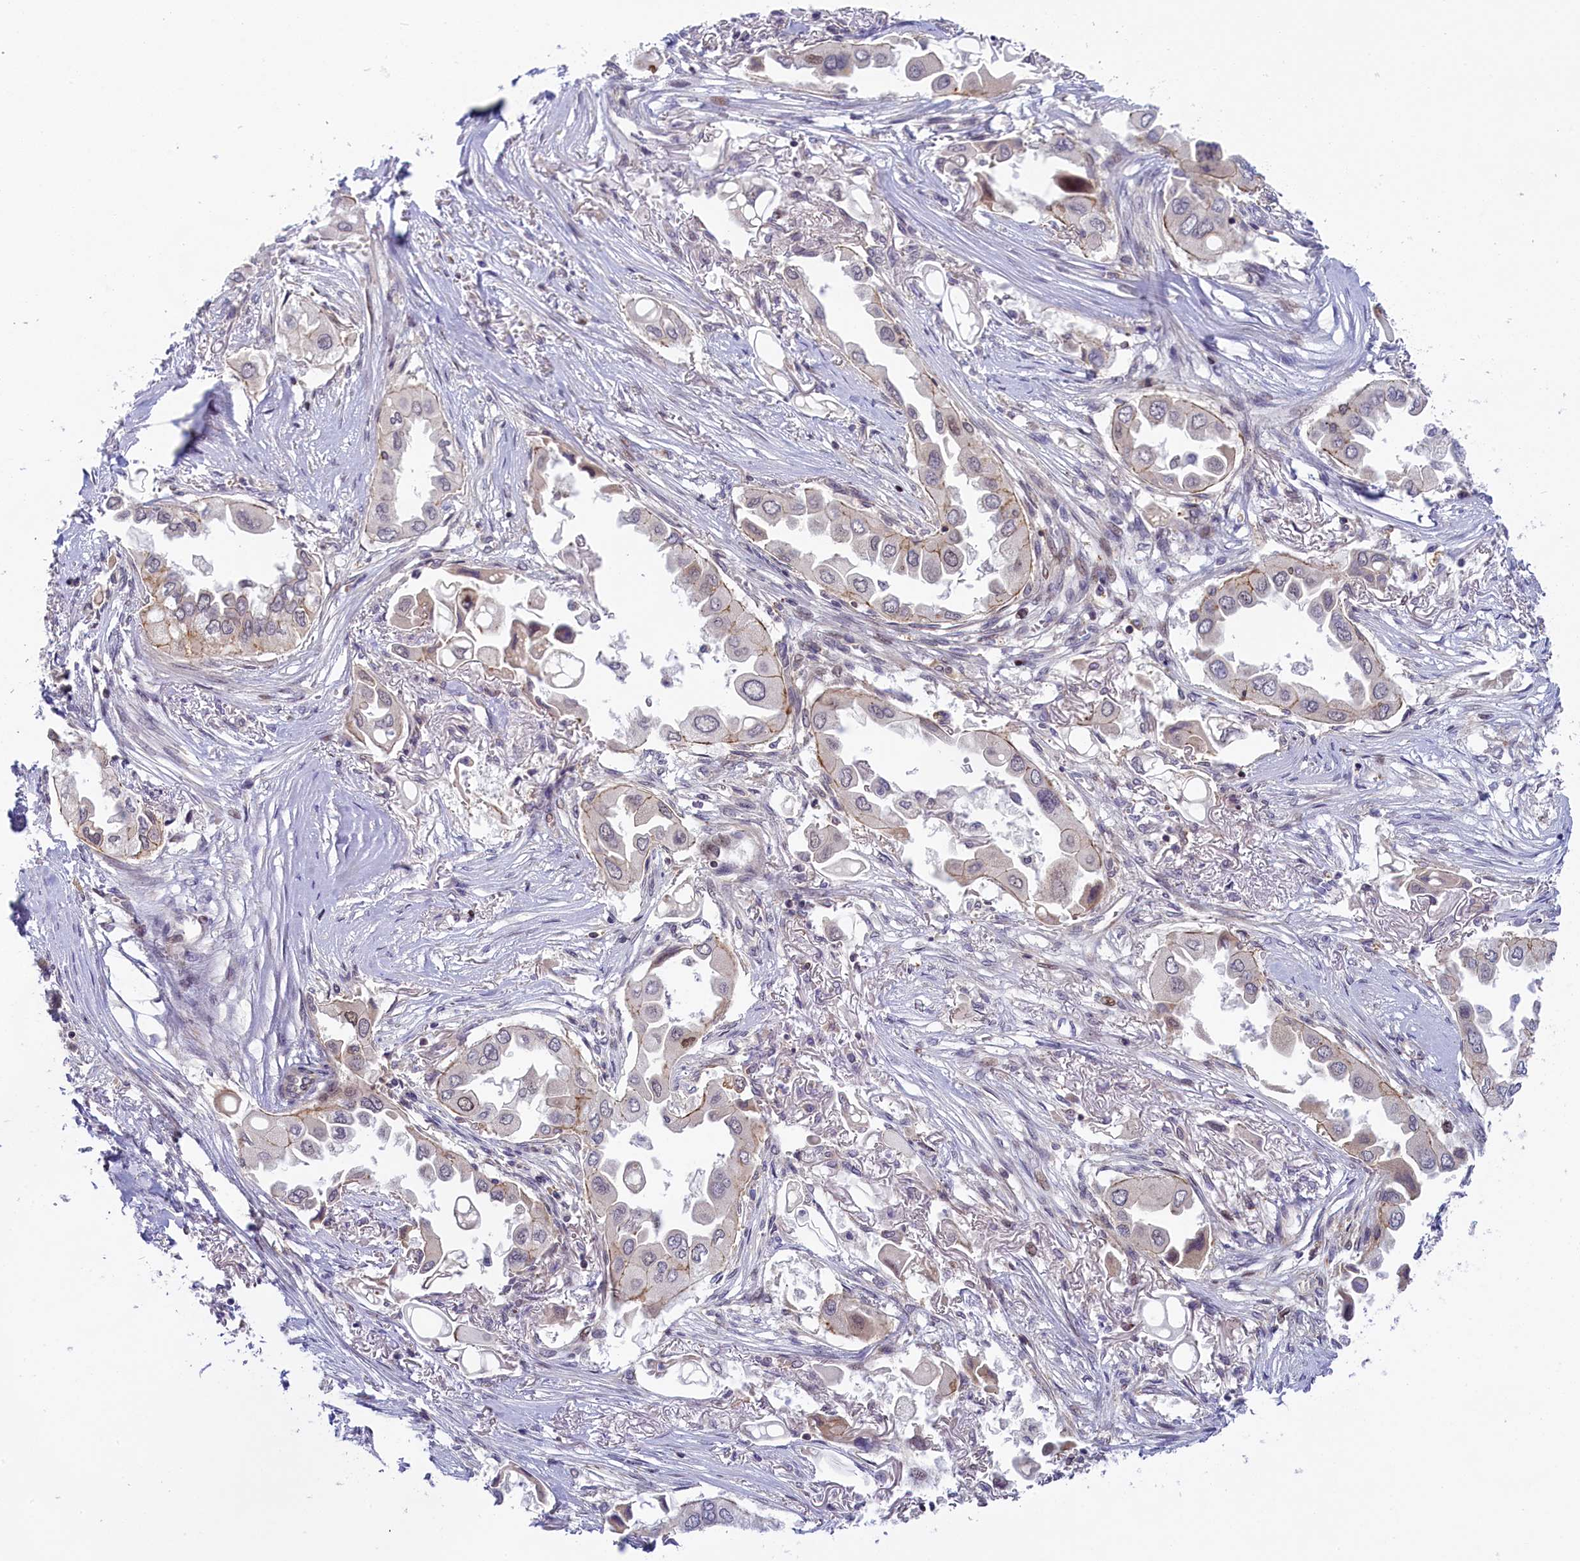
{"staining": {"intensity": "negative", "quantity": "none", "location": "none"}, "tissue": "lung cancer", "cell_type": "Tumor cells", "image_type": "cancer", "snomed": [{"axis": "morphology", "description": "Adenocarcinoma, NOS"}, {"axis": "topography", "description": "Lung"}], "caption": "Immunohistochemical staining of human adenocarcinoma (lung) exhibits no significant expression in tumor cells.", "gene": "CCL23", "patient": {"sex": "female", "age": 76}}